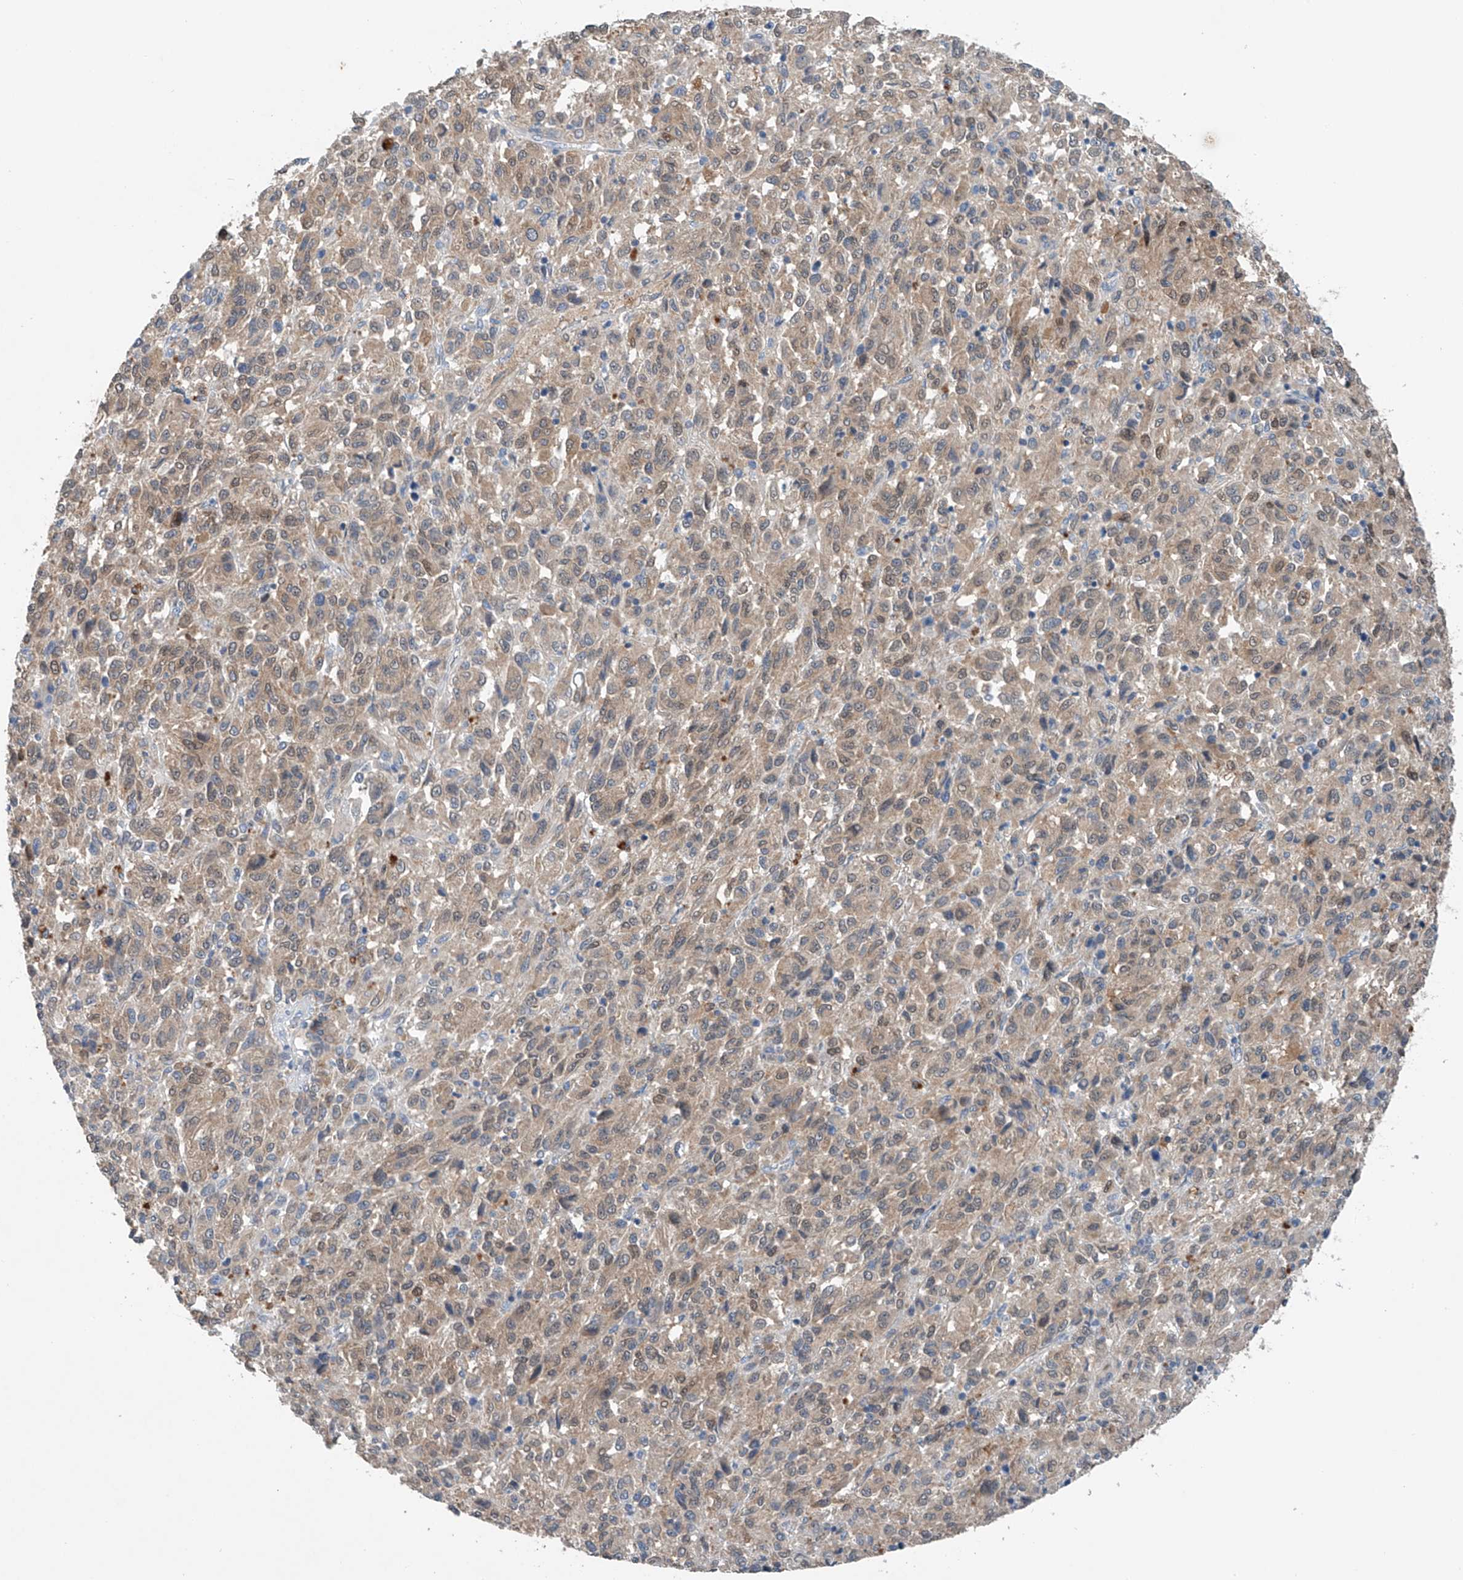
{"staining": {"intensity": "weak", "quantity": ">75%", "location": "cytoplasmic/membranous"}, "tissue": "melanoma", "cell_type": "Tumor cells", "image_type": "cancer", "snomed": [{"axis": "morphology", "description": "Malignant melanoma, Metastatic site"}, {"axis": "topography", "description": "Lung"}], "caption": "Immunohistochemical staining of malignant melanoma (metastatic site) exhibits low levels of weak cytoplasmic/membranous protein expression in about >75% of tumor cells. Nuclei are stained in blue.", "gene": "GPC4", "patient": {"sex": "male", "age": 64}}